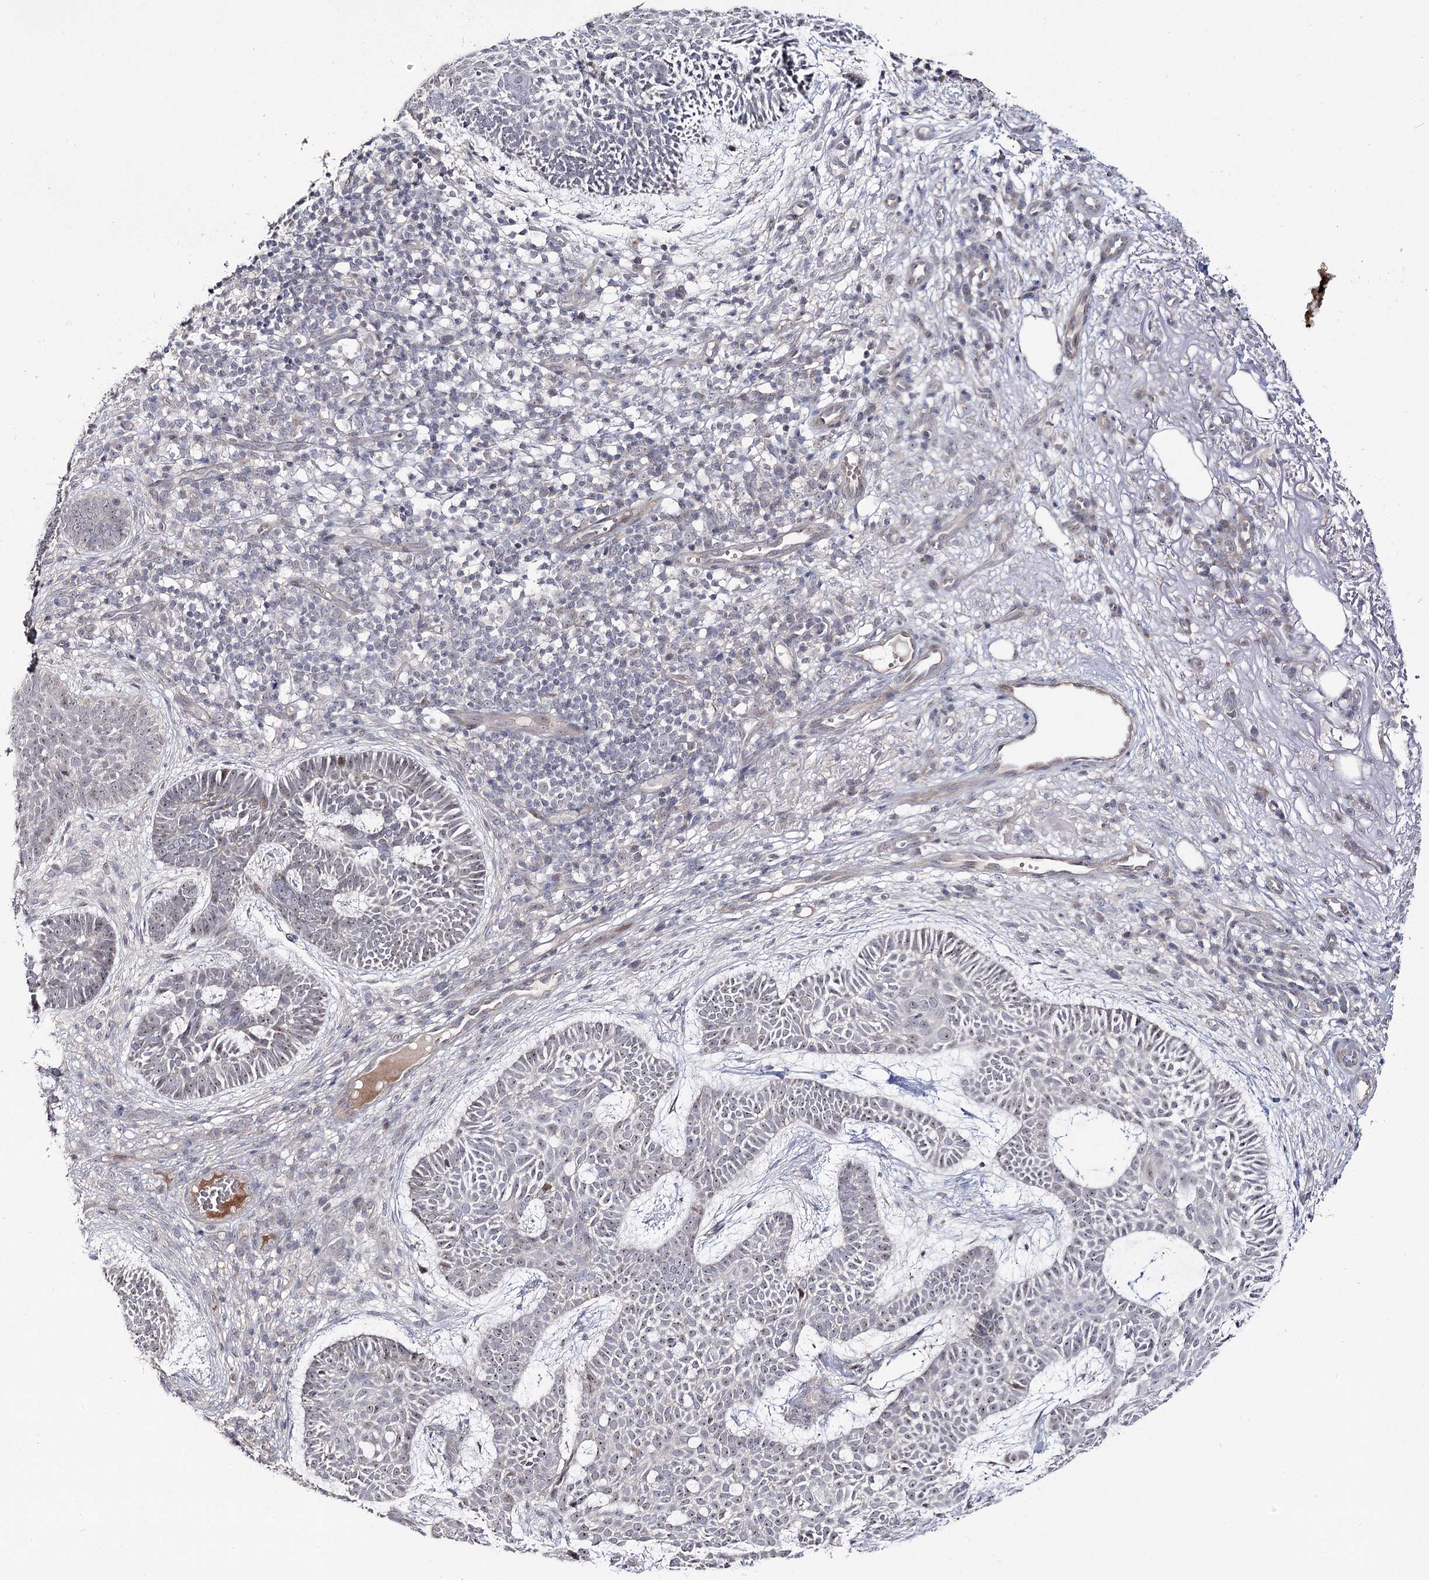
{"staining": {"intensity": "negative", "quantity": "none", "location": "none"}, "tissue": "skin cancer", "cell_type": "Tumor cells", "image_type": "cancer", "snomed": [{"axis": "morphology", "description": "Basal cell carcinoma"}, {"axis": "topography", "description": "Skin"}], "caption": "DAB immunohistochemical staining of skin cancer demonstrates no significant positivity in tumor cells.", "gene": "RRP9", "patient": {"sex": "male", "age": 85}}